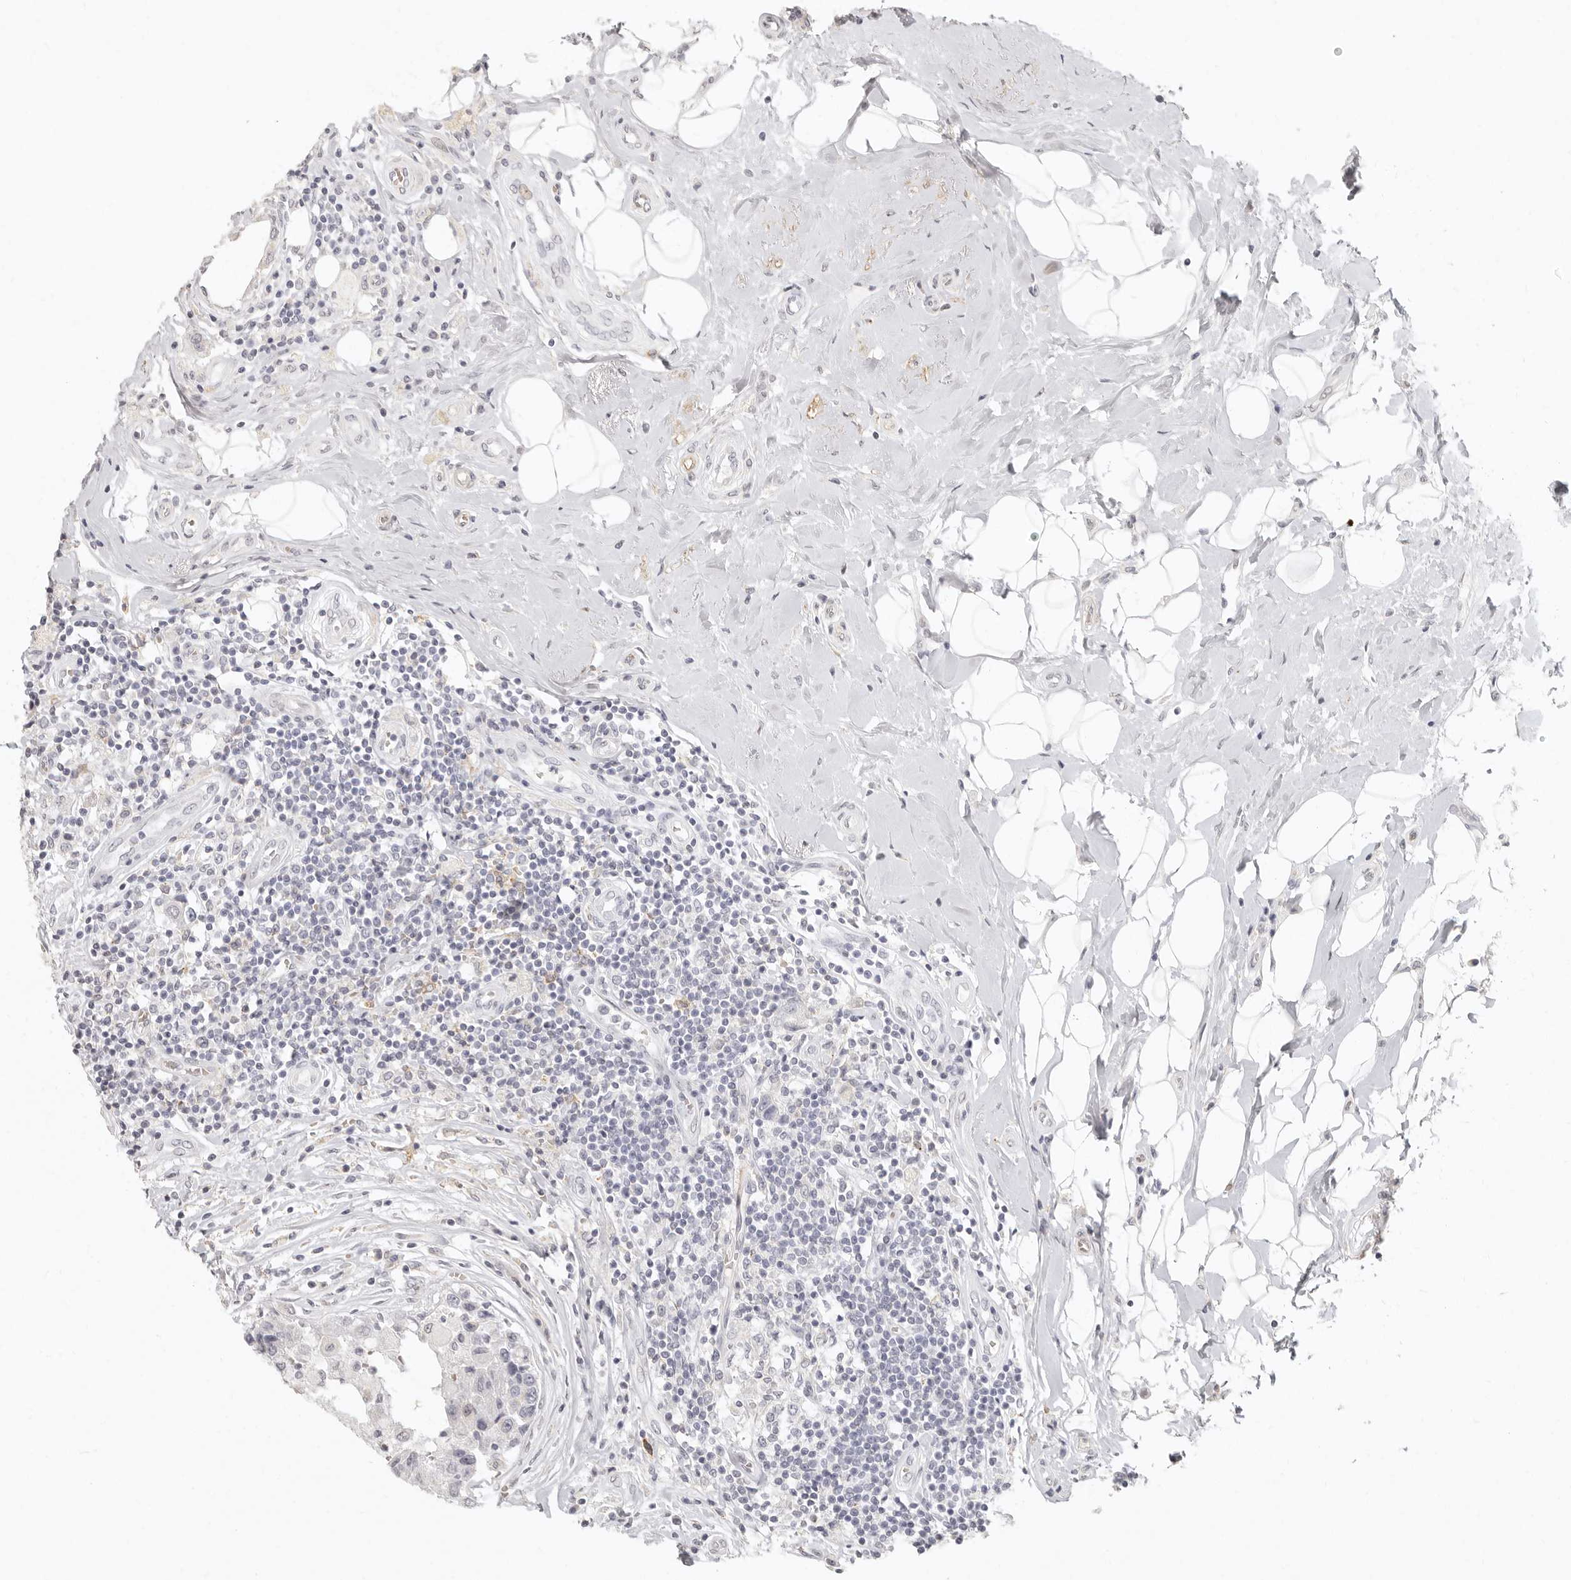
{"staining": {"intensity": "negative", "quantity": "none", "location": "none"}, "tissue": "breast cancer", "cell_type": "Tumor cells", "image_type": "cancer", "snomed": [{"axis": "morphology", "description": "Duct carcinoma"}, {"axis": "topography", "description": "Breast"}], "caption": "DAB (3,3'-diaminobenzidine) immunohistochemical staining of human breast cancer shows no significant expression in tumor cells. (Brightfield microscopy of DAB (3,3'-diaminobenzidine) IHC at high magnification).", "gene": "NIBAN1", "patient": {"sex": "female", "age": 27}}